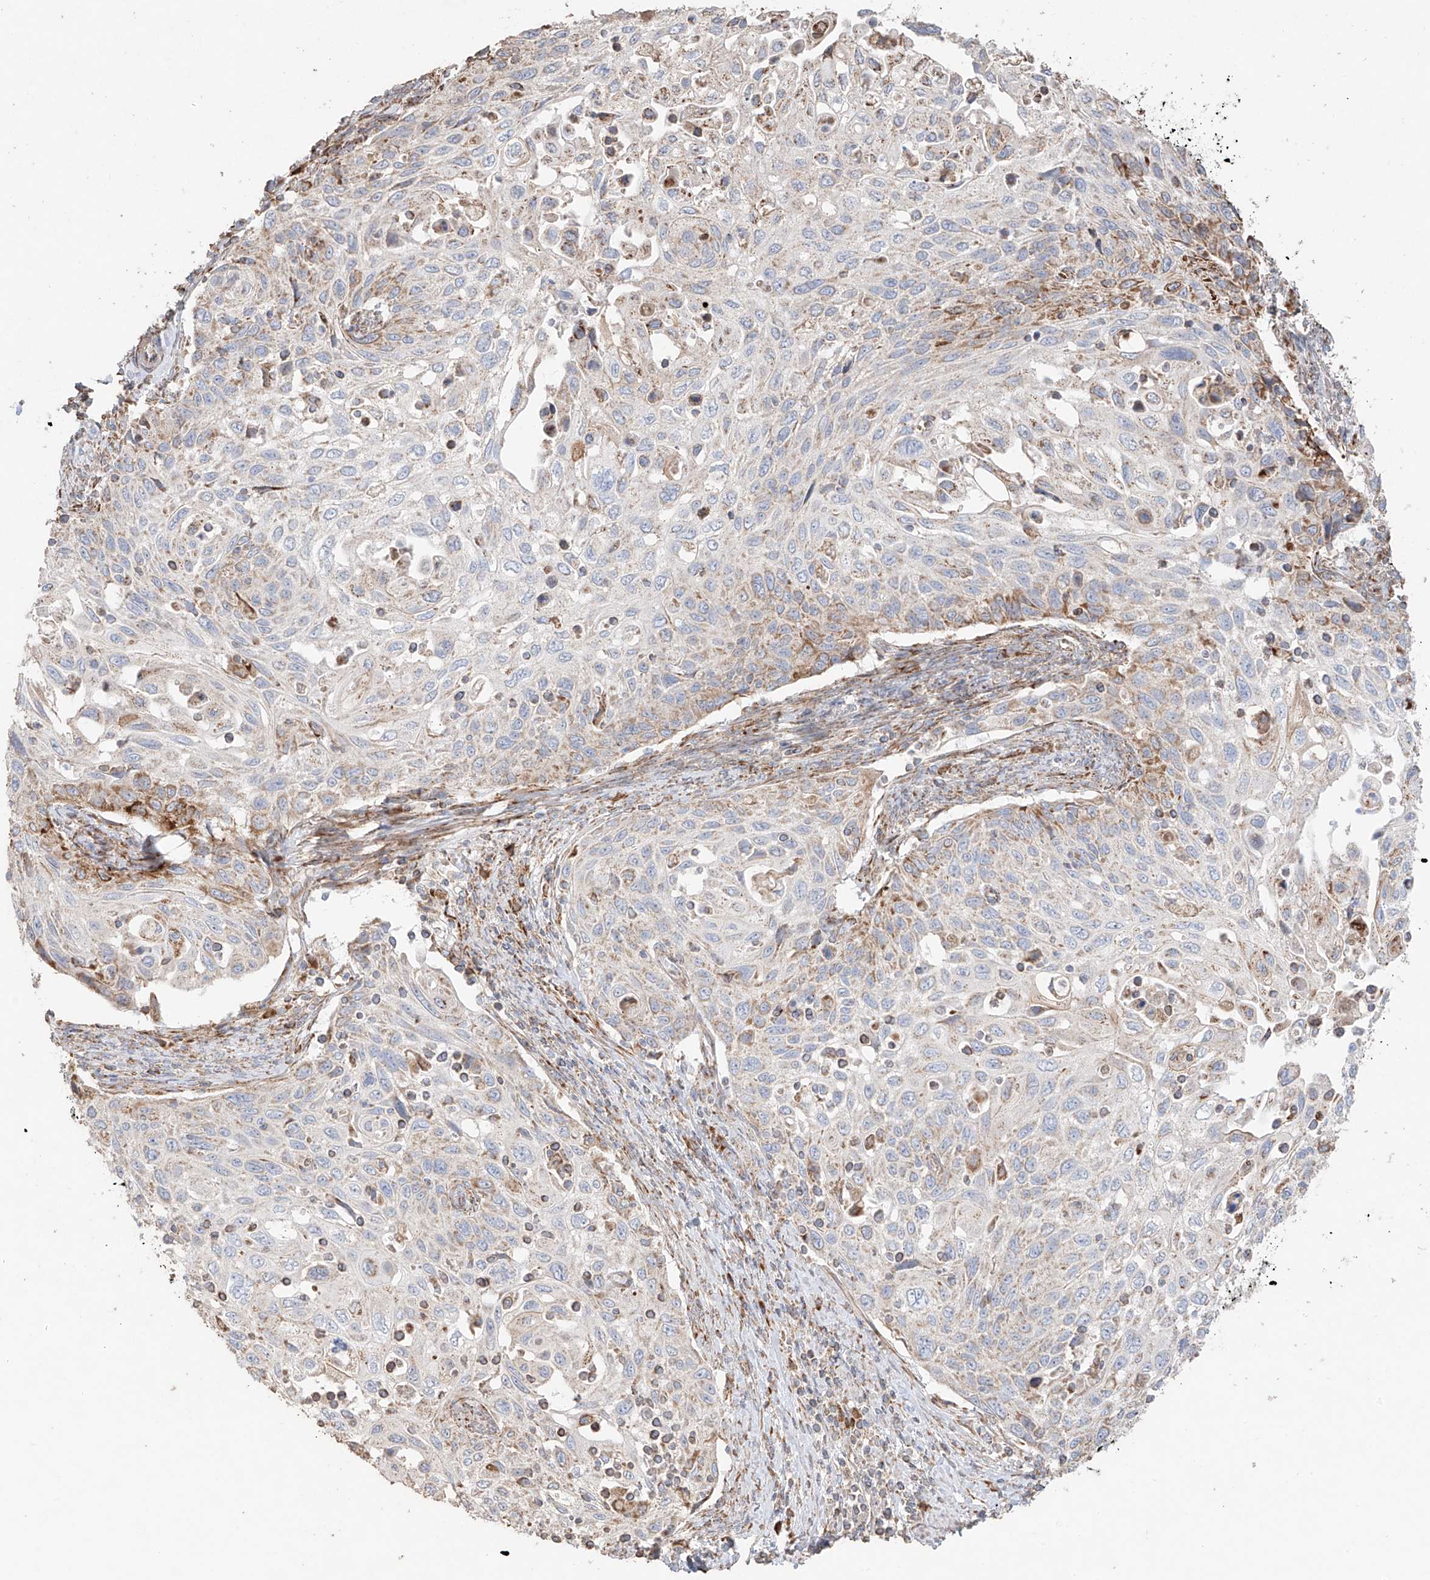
{"staining": {"intensity": "moderate", "quantity": "<25%", "location": "cytoplasmic/membranous"}, "tissue": "cervical cancer", "cell_type": "Tumor cells", "image_type": "cancer", "snomed": [{"axis": "morphology", "description": "Squamous cell carcinoma, NOS"}, {"axis": "topography", "description": "Cervix"}], "caption": "A brown stain shows moderate cytoplasmic/membranous staining of a protein in human cervical cancer (squamous cell carcinoma) tumor cells.", "gene": "COLGALT2", "patient": {"sex": "female", "age": 70}}